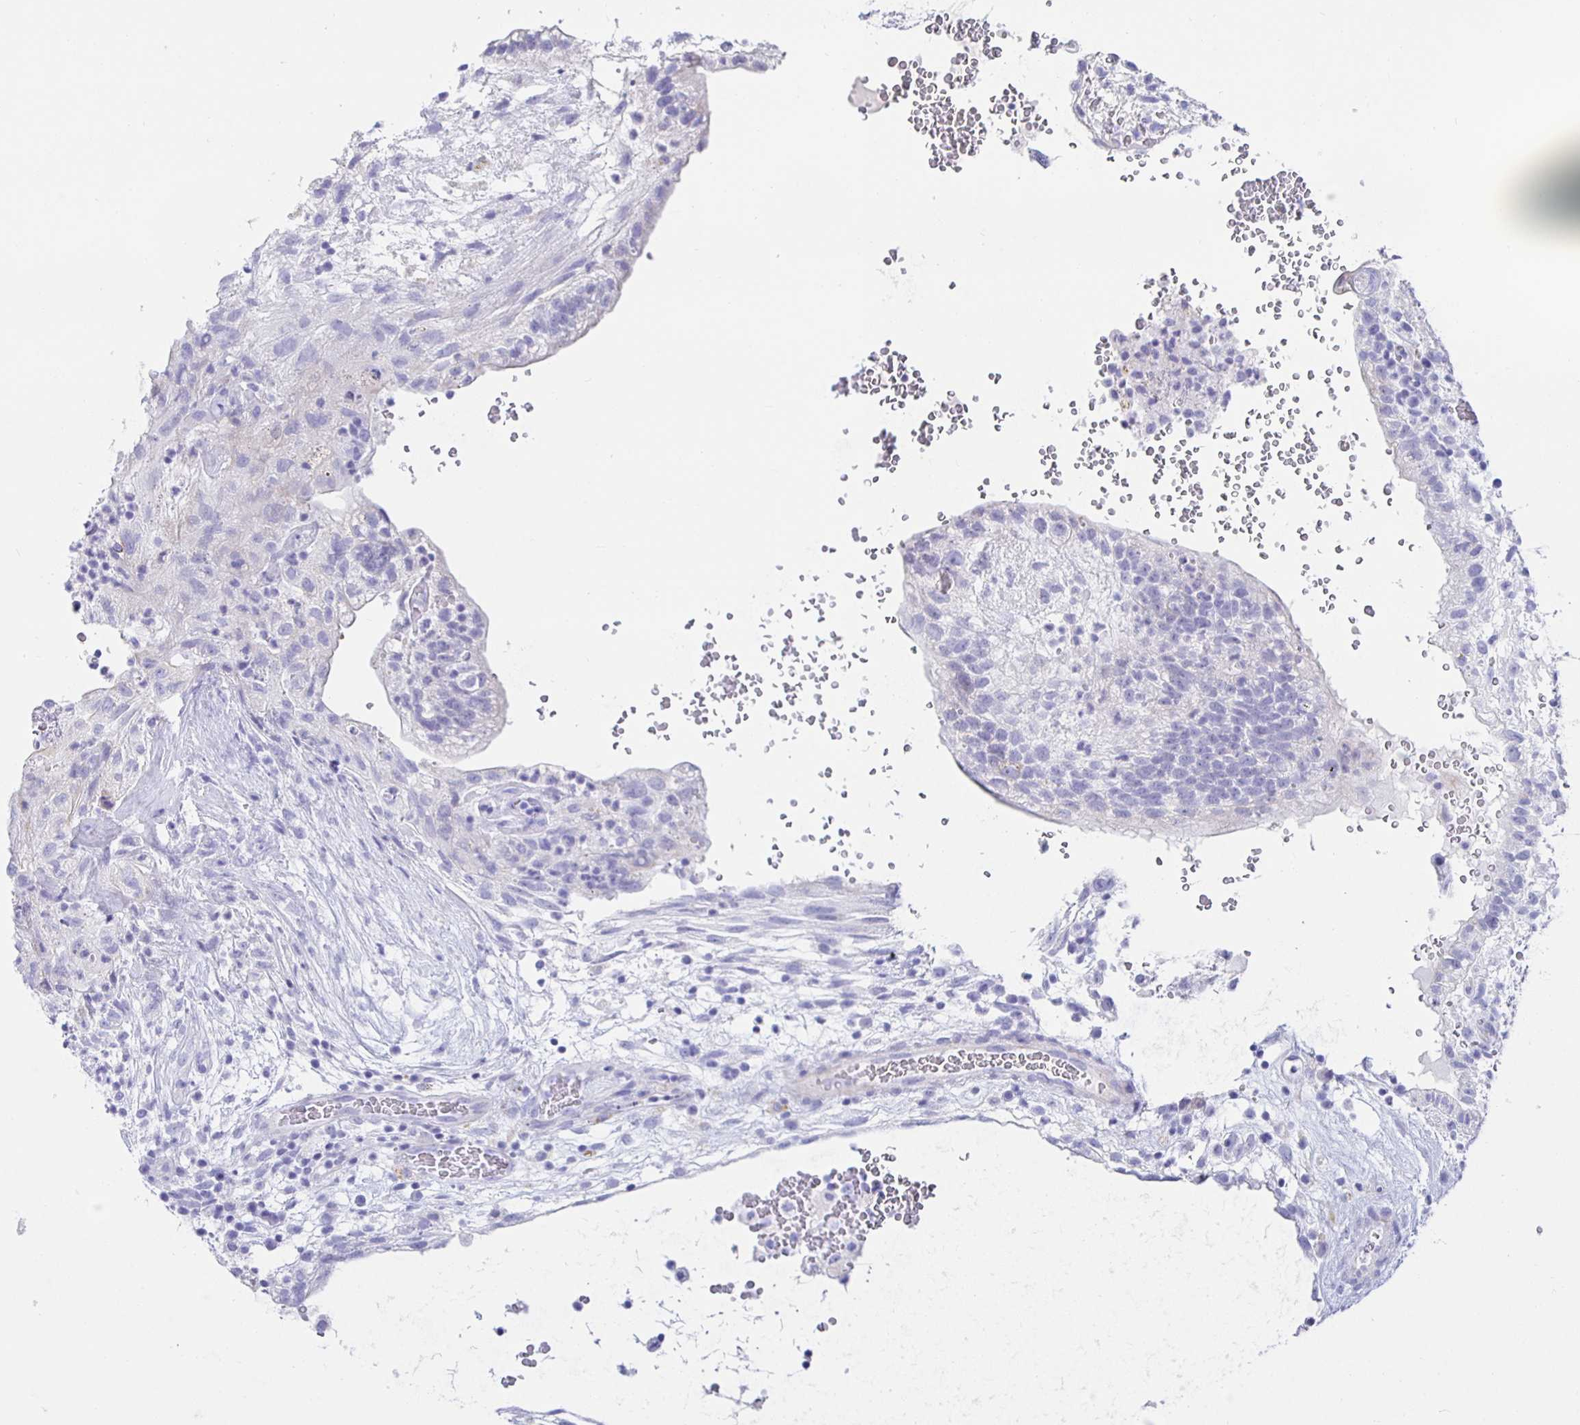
{"staining": {"intensity": "negative", "quantity": "none", "location": "none"}, "tissue": "testis cancer", "cell_type": "Tumor cells", "image_type": "cancer", "snomed": [{"axis": "morphology", "description": "Normal tissue, NOS"}, {"axis": "morphology", "description": "Carcinoma, Embryonal, NOS"}, {"axis": "topography", "description": "Testis"}], "caption": "Immunohistochemistry (IHC) micrograph of testis cancer (embryonal carcinoma) stained for a protein (brown), which shows no staining in tumor cells.", "gene": "HSPA4L", "patient": {"sex": "male", "age": 32}}